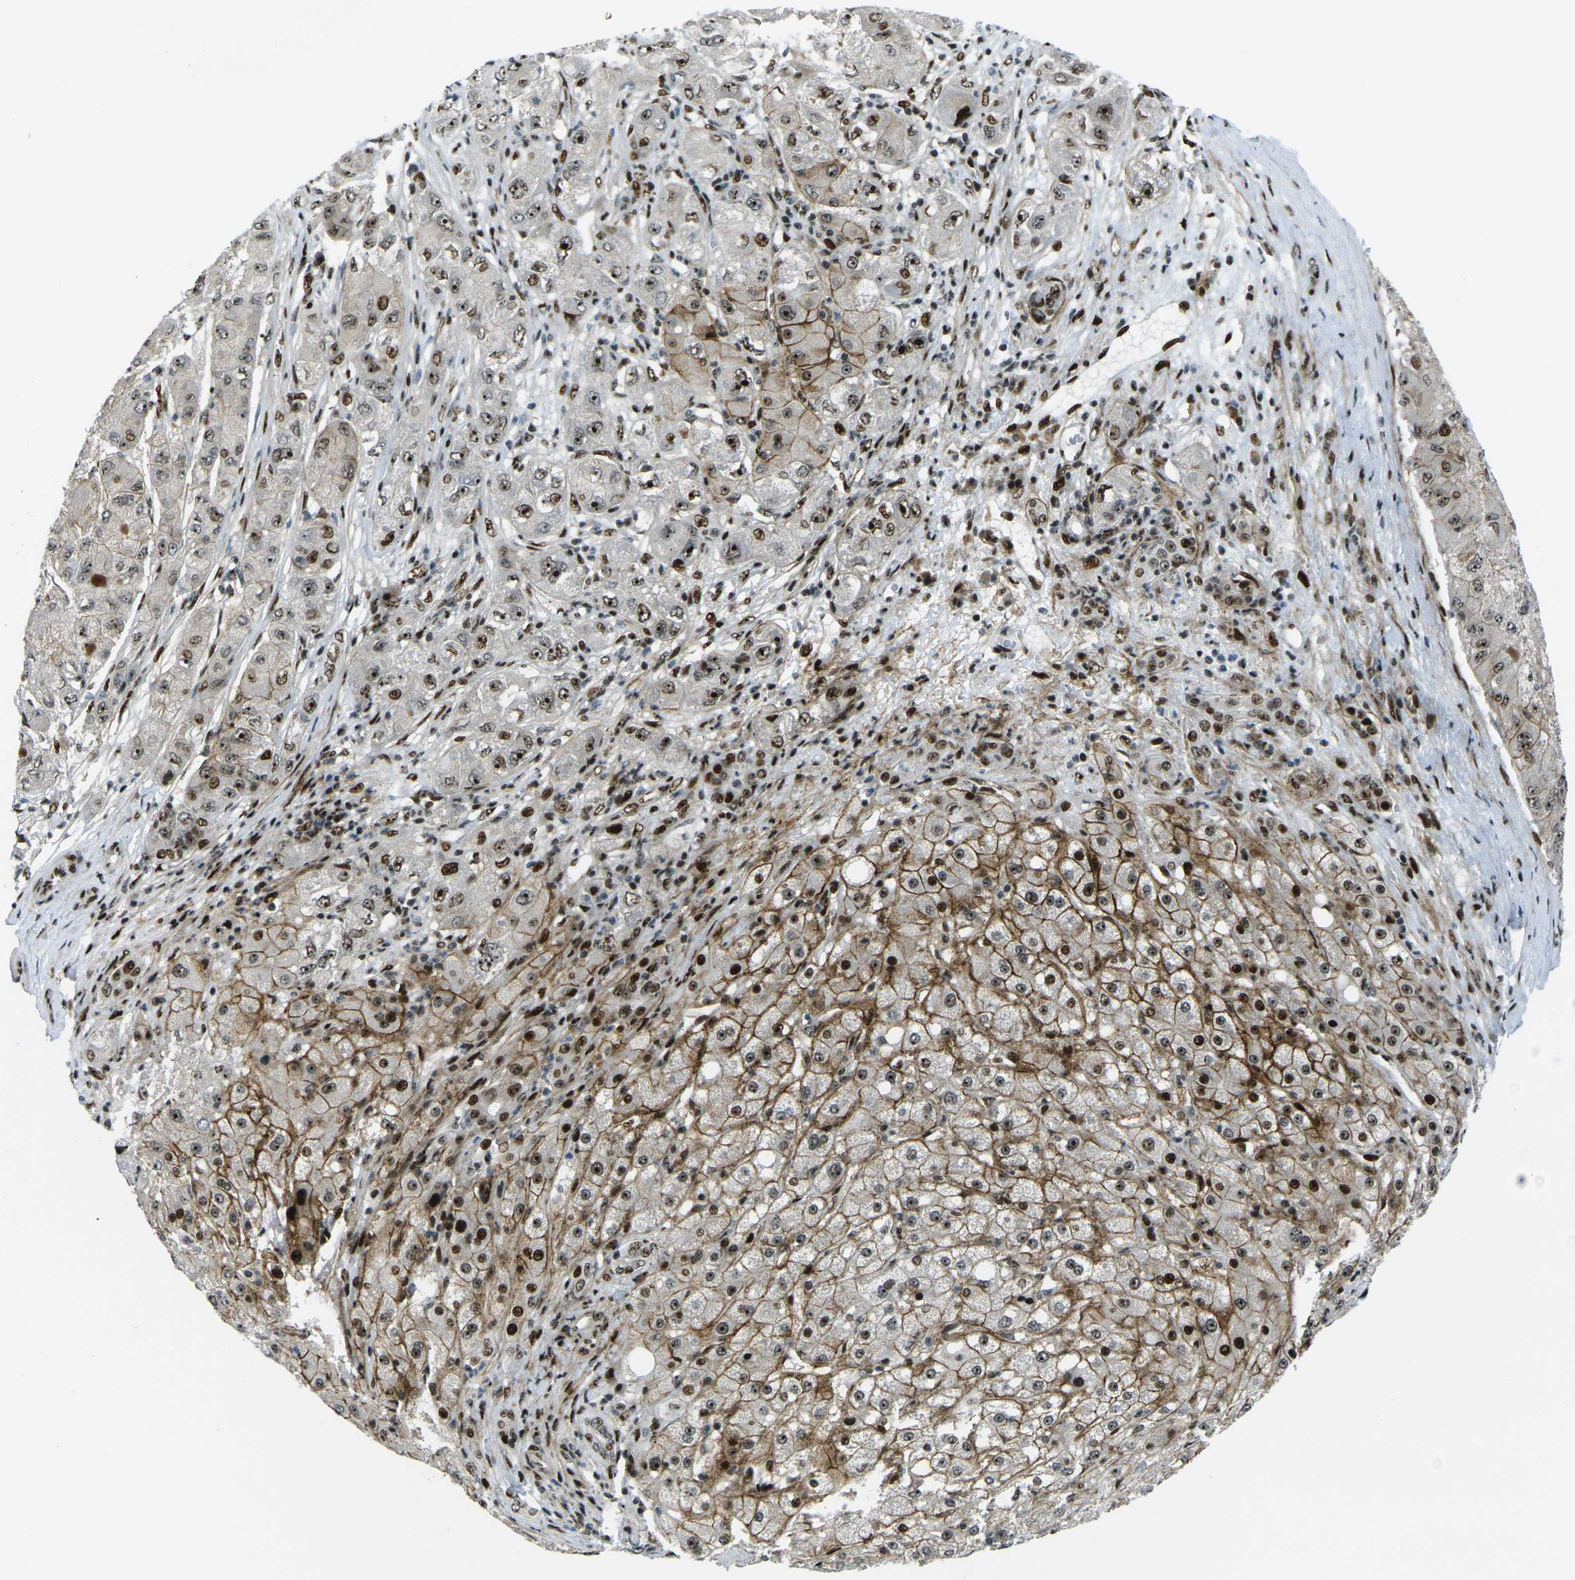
{"staining": {"intensity": "strong", "quantity": ">75%", "location": "cytoplasmic/membranous,nuclear"}, "tissue": "liver cancer", "cell_type": "Tumor cells", "image_type": "cancer", "snomed": [{"axis": "morphology", "description": "Carcinoma, Hepatocellular, NOS"}, {"axis": "topography", "description": "Liver"}], "caption": "Immunohistochemical staining of liver cancer displays high levels of strong cytoplasmic/membranous and nuclear staining in about >75% of tumor cells. (DAB (3,3'-diaminobenzidine) IHC with brightfield microscopy, high magnification).", "gene": "UBE2C", "patient": {"sex": "male", "age": 80}}